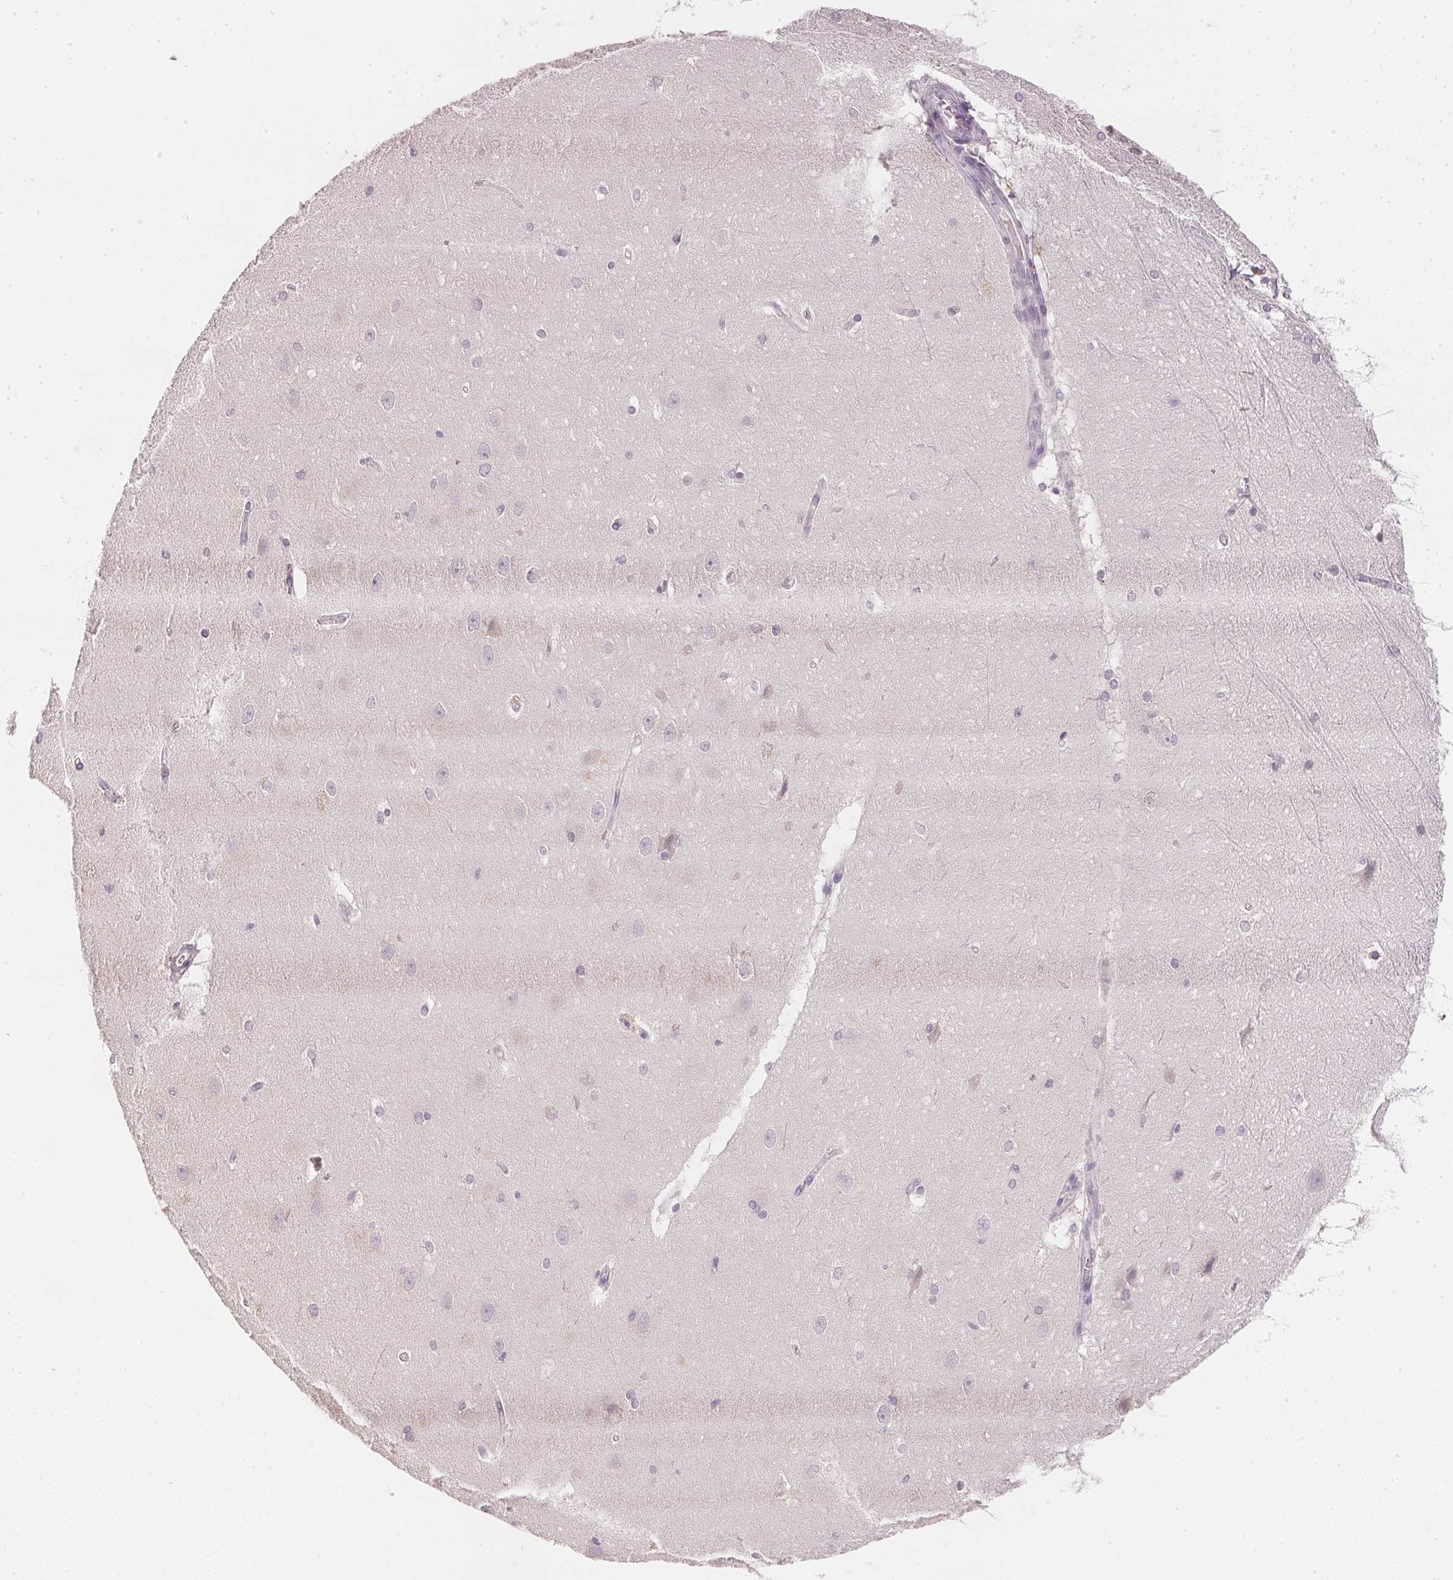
{"staining": {"intensity": "negative", "quantity": "none", "location": "none"}, "tissue": "hippocampus", "cell_type": "Glial cells", "image_type": "normal", "snomed": [{"axis": "morphology", "description": "Normal tissue, NOS"}, {"axis": "topography", "description": "Cerebral cortex"}, {"axis": "topography", "description": "Hippocampus"}], "caption": "Histopathology image shows no protein positivity in glial cells of normal hippocampus.", "gene": "DHCR24", "patient": {"sex": "female", "age": 19}}